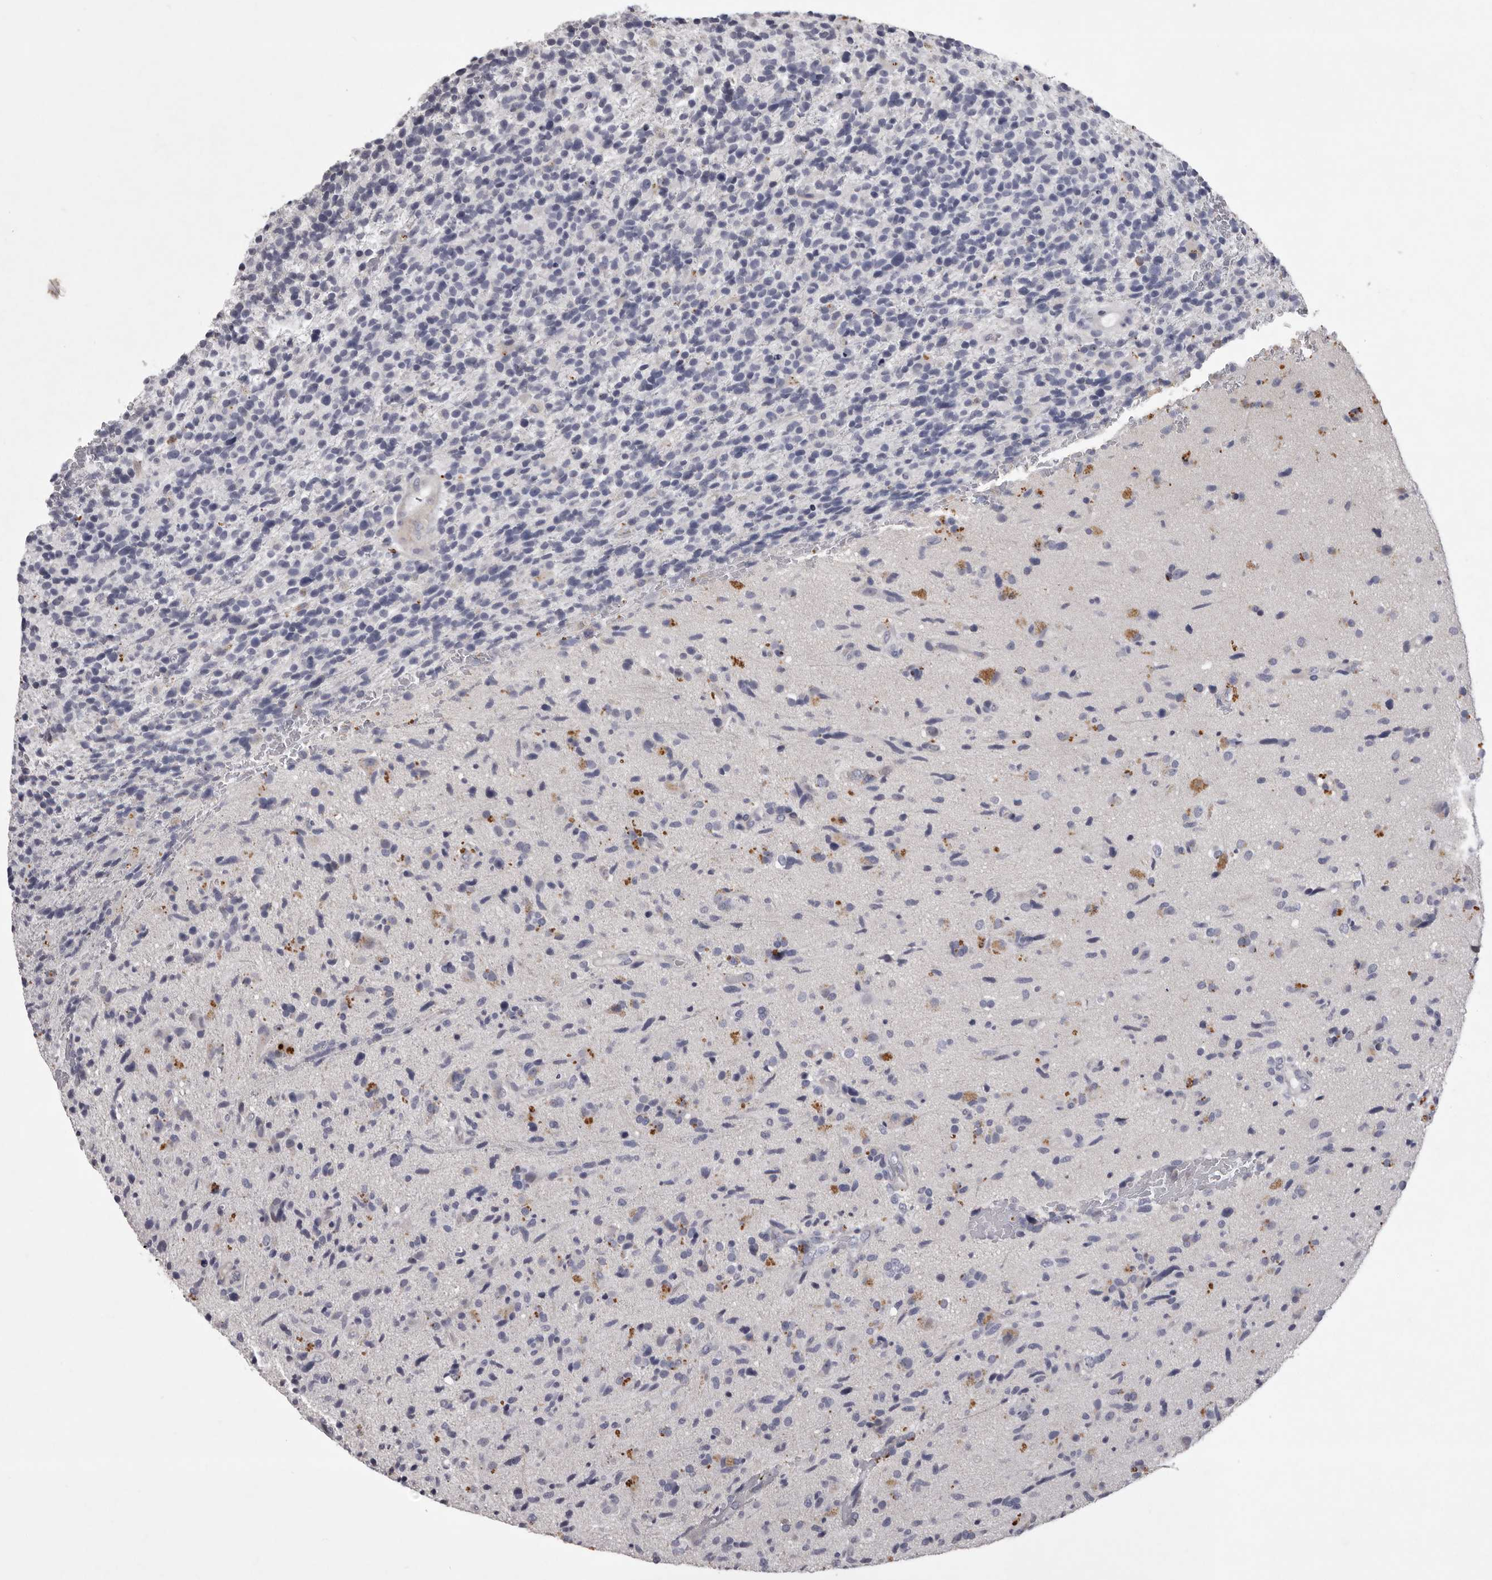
{"staining": {"intensity": "negative", "quantity": "none", "location": "none"}, "tissue": "glioma", "cell_type": "Tumor cells", "image_type": "cancer", "snomed": [{"axis": "morphology", "description": "Glioma, malignant, High grade"}, {"axis": "topography", "description": "Brain"}], "caption": "Immunohistochemistry of human high-grade glioma (malignant) displays no expression in tumor cells.", "gene": "NKAIN4", "patient": {"sex": "male", "age": 72}}